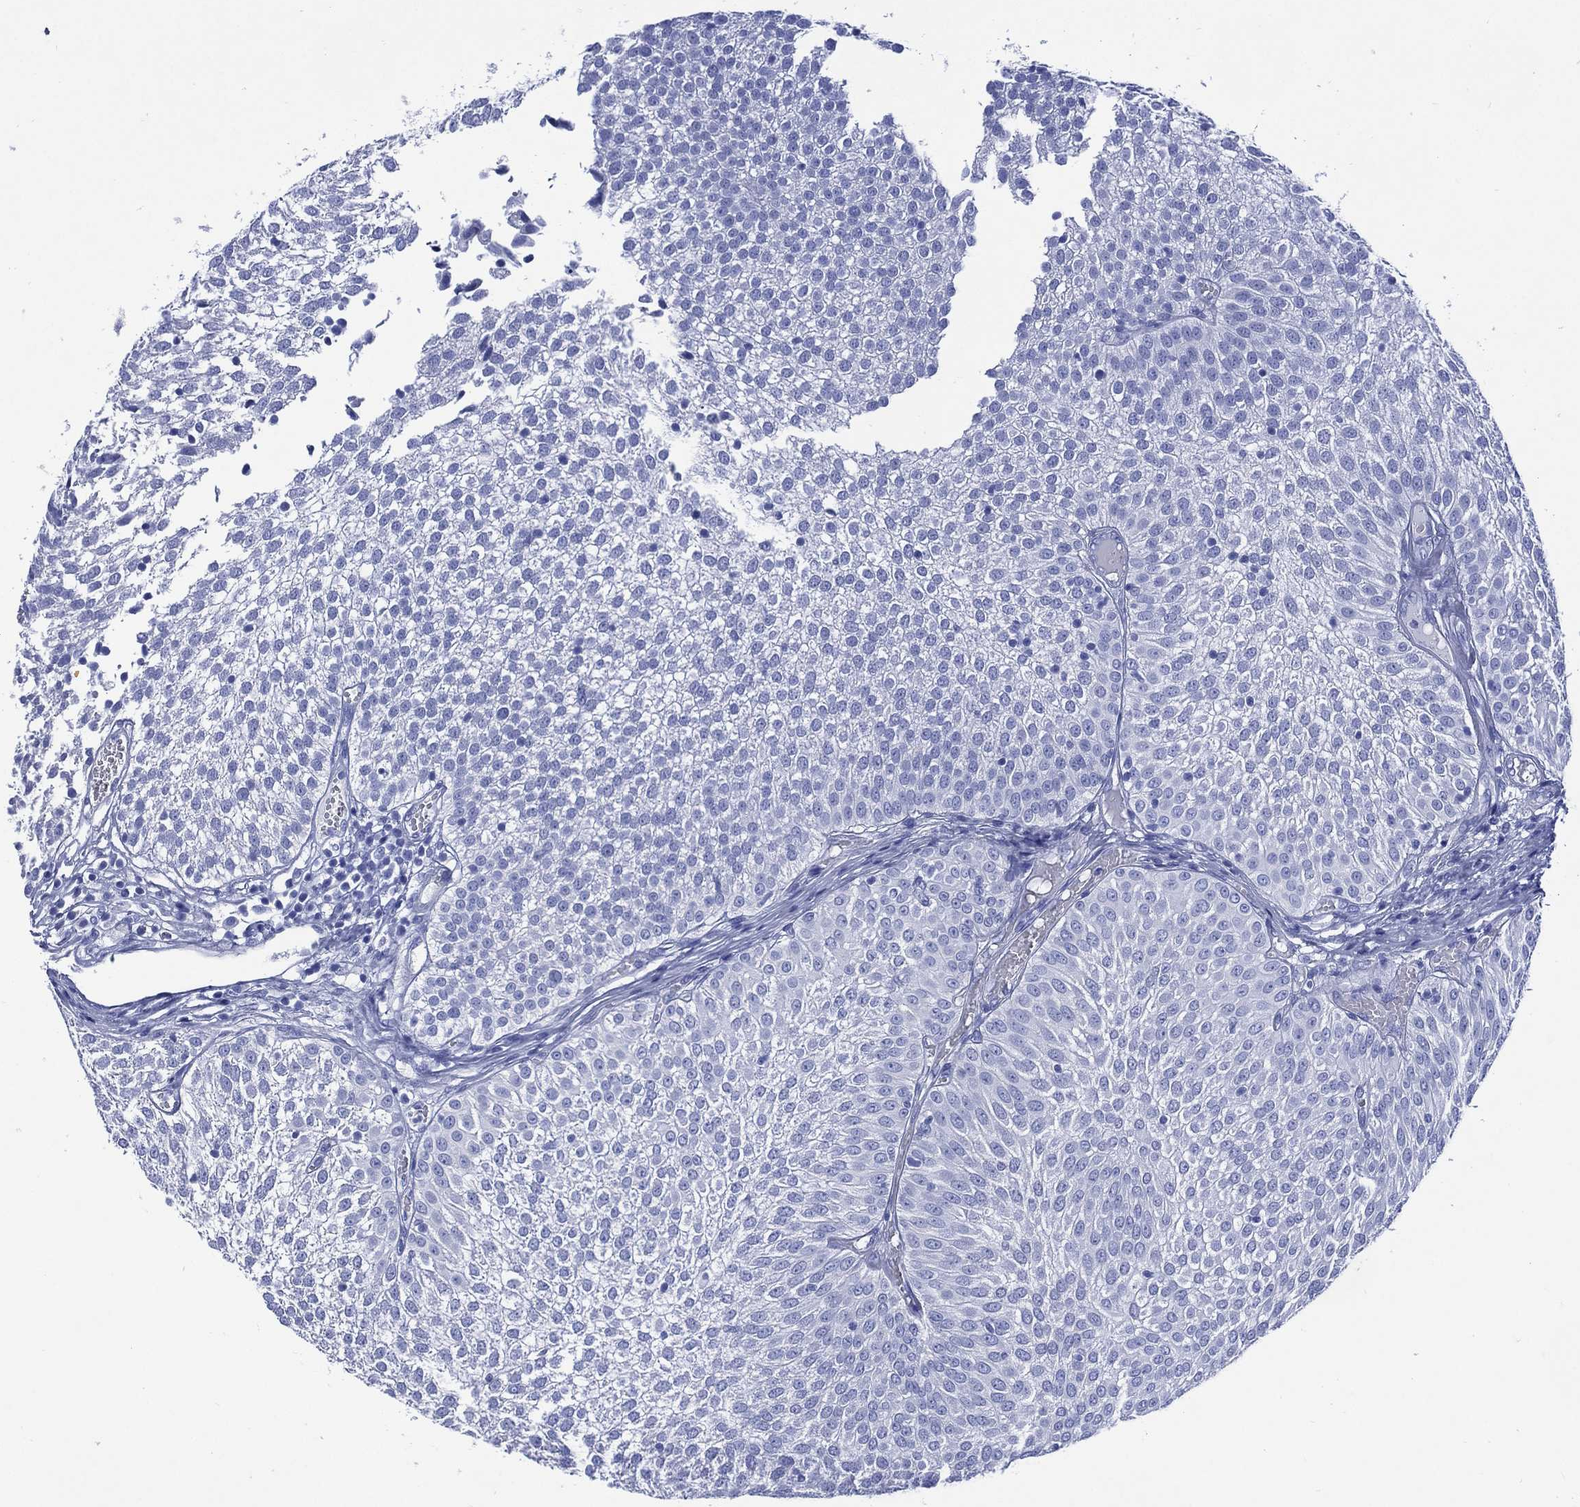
{"staining": {"intensity": "negative", "quantity": "none", "location": "none"}, "tissue": "urothelial cancer", "cell_type": "Tumor cells", "image_type": "cancer", "snomed": [{"axis": "morphology", "description": "Urothelial carcinoma, Low grade"}, {"axis": "topography", "description": "Urinary bladder"}], "caption": "Urothelial carcinoma (low-grade) stained for a protein using immunohistochemistry (IHC) demonstrates no staining tumor cells.", "gene": "SHCBP1L", "patient": {"sex": "male", "age": 52}}